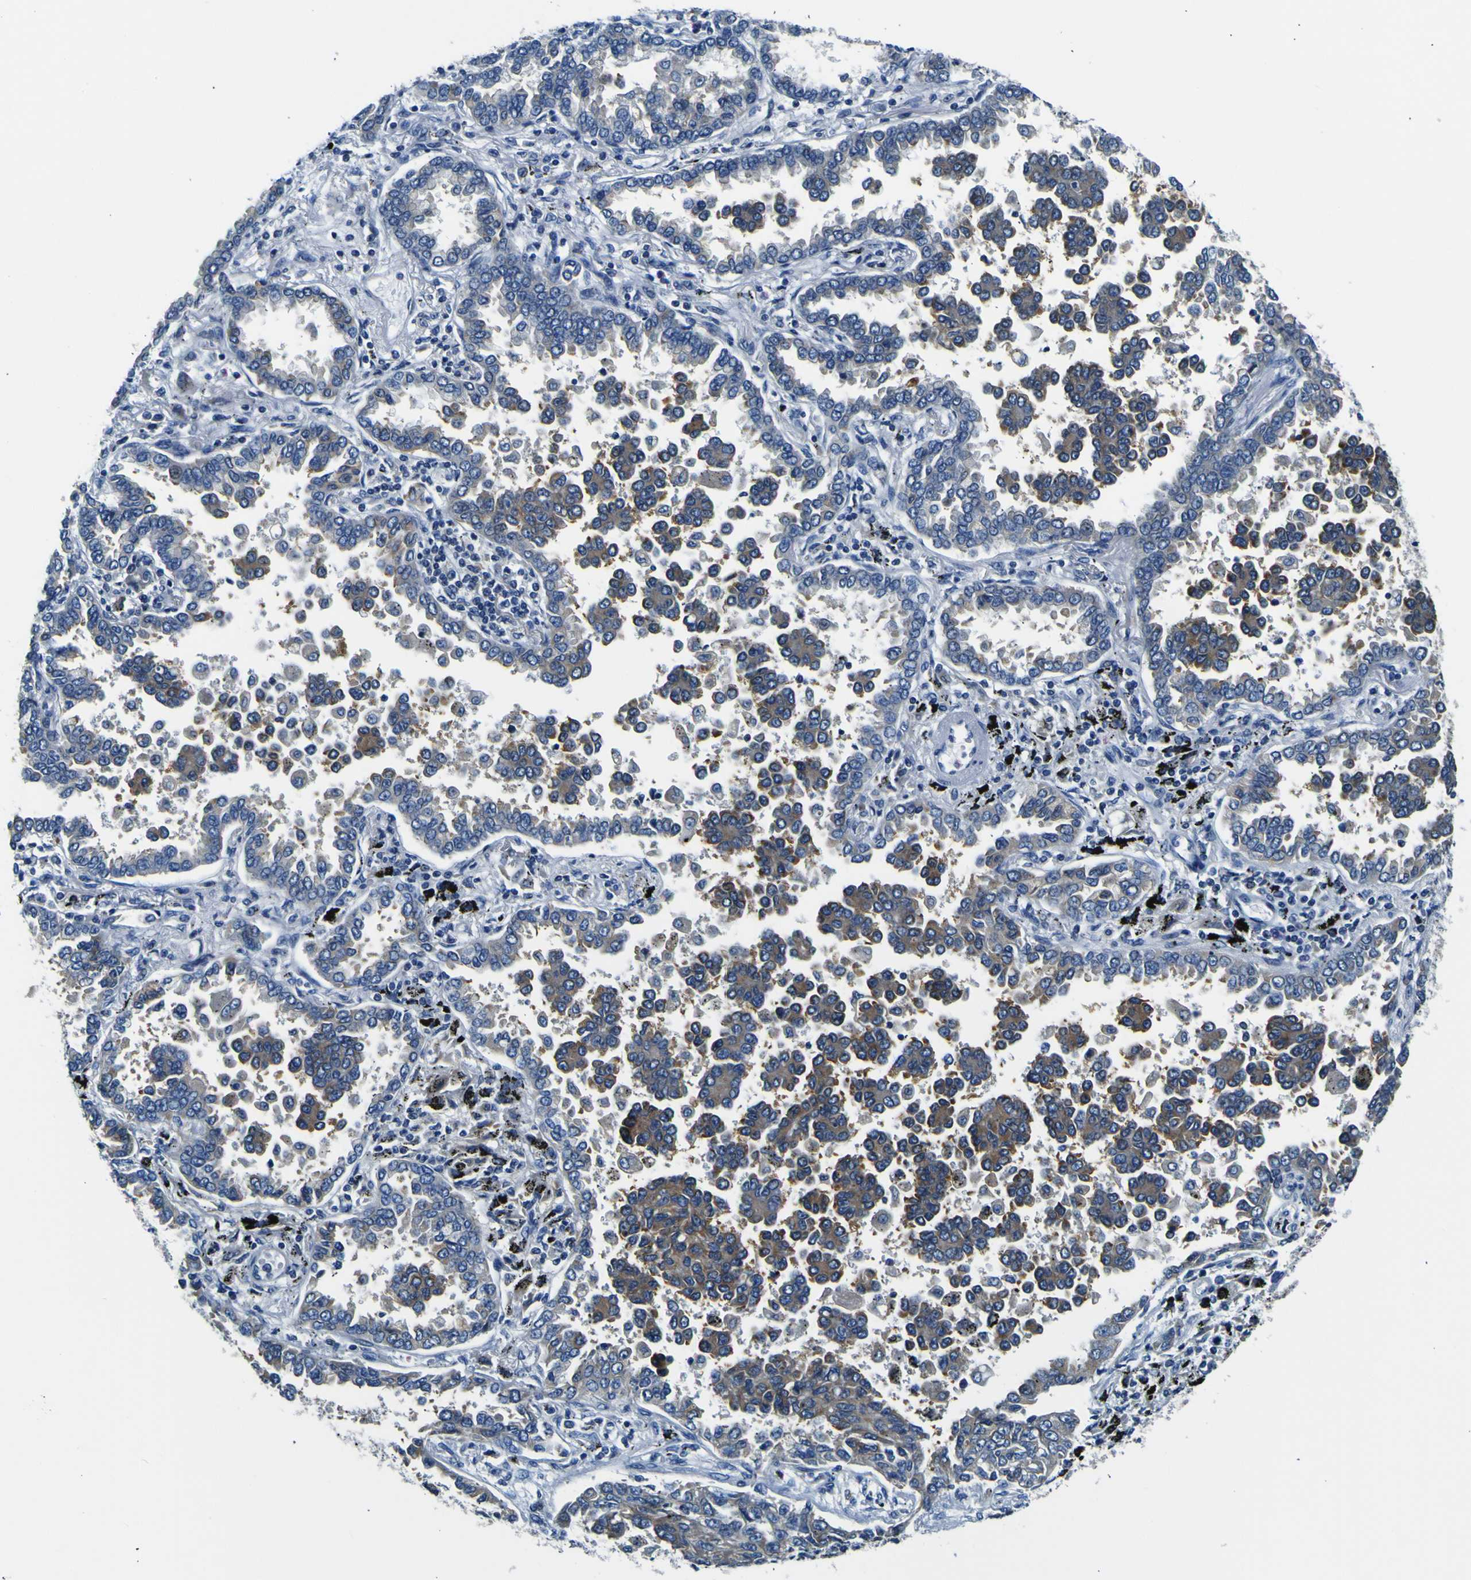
{"staining": {"intensity": "negative", "quantity": "none", "location": "none"}, "tissue": "lung cancer", "cell_type": "Tumor cells", "image_type": "cancer", "snomed": [{"axis": "morphology", "description": "Normal tissue, NOS"}, {"axis": "morphology", "description": "Adenocarcinoma, NOS"}, {"axis": "topography", "description": "Lung"}], "caption": "Tumor cells are negative for brown protein staining in lung cancer (adenocarcinoma).", "gene": "ADGRA2", "patient": {"sex": "male", "age": 59}}